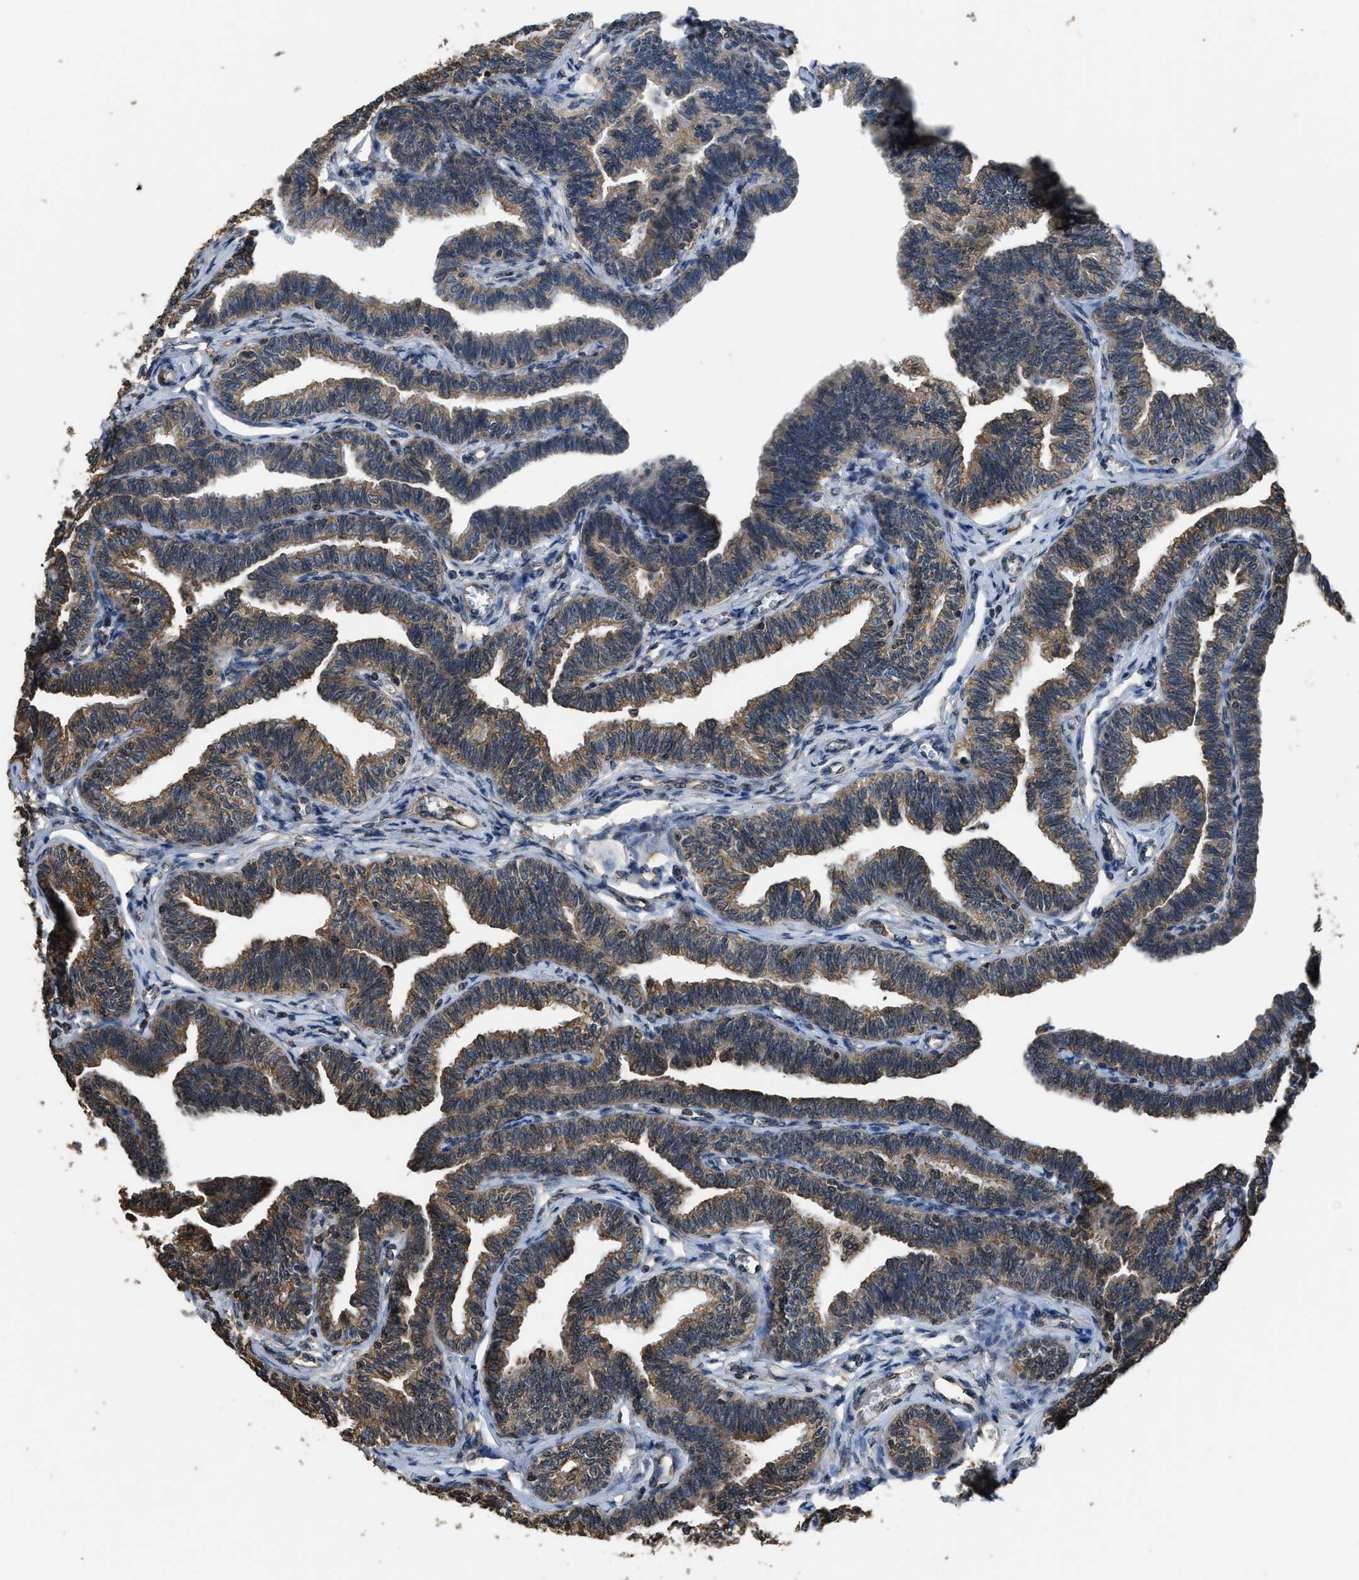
{"staining": {"intensity": "moderate", "quantity": ">75%", "location": "cytoplasmic/membranous,nuclear"}, "tissue": "fallopian tube", "cell_type": "Glandular cells", "image_type": "normal", "snomed": [{"axis": "morphology", "description": "Normal tissue, NOS"}, {"axis": "topography", "description": "Fallopian tube"}, {"axis": "topography", "description": "Ovary"}], "caption": "Immunohistochemistry (IHC) (DAB (3,3'-diaminobenzidine)) staining of unremarkable human fallopian tube shows moderate cytoplasmic/membranous,nuclear protein positivity in approximately >75% of glandular cells. Using DAB (brown) and hematoxylin (blue) stains, captured at high magnification using brightfield microscopy.", "gene": "DENND6B", "patient": {"sex": "female", "age": 23}}